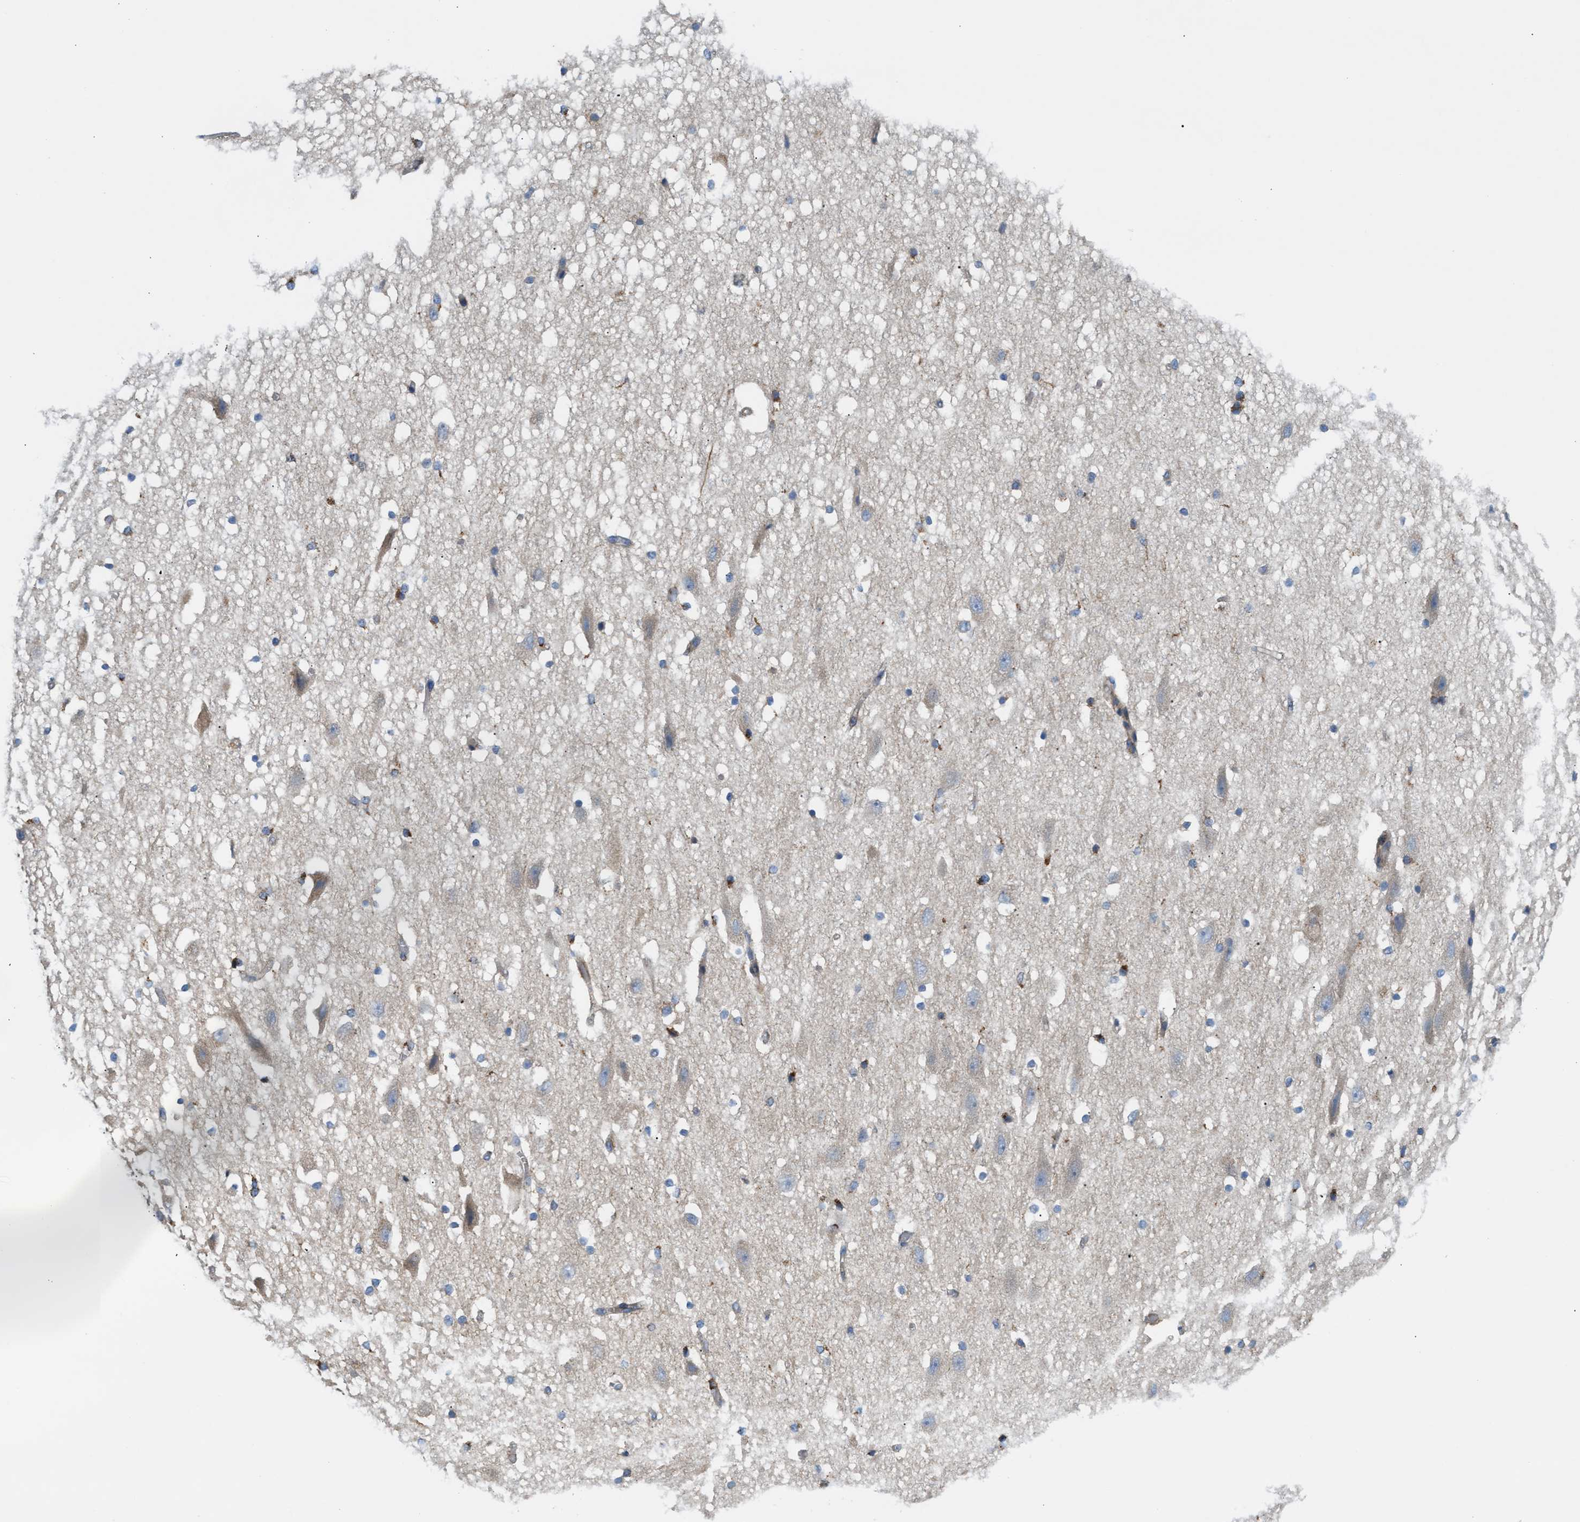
{"staining": {"intensity": "moderate", "quantity": "<25%", "location": "cytoplasmic/membranous"}, "tissue": "hippocampus", "cell_type": "Glial cells", "image_type": "normal", "snomed": [{"axis": "morphology", "description": "Normal tissue, NOS"}, {"axis": "topography", "description": "Hippocampus"}], "caption": "An immunohistochemistry (IHC) image of unremarkable tissue is shown. Protein staining in brown shows moderate cytoplasmic/membranous positivity in hippocampus within glial cells. (Stains: DAB (3,3'-diaminobenzidine) in brown, nuclei in blue, Microscopy: brightfield microscopy at high magnification).", "gene": "TBC1D15", "patient": {"sex": "female", "age": 19}}